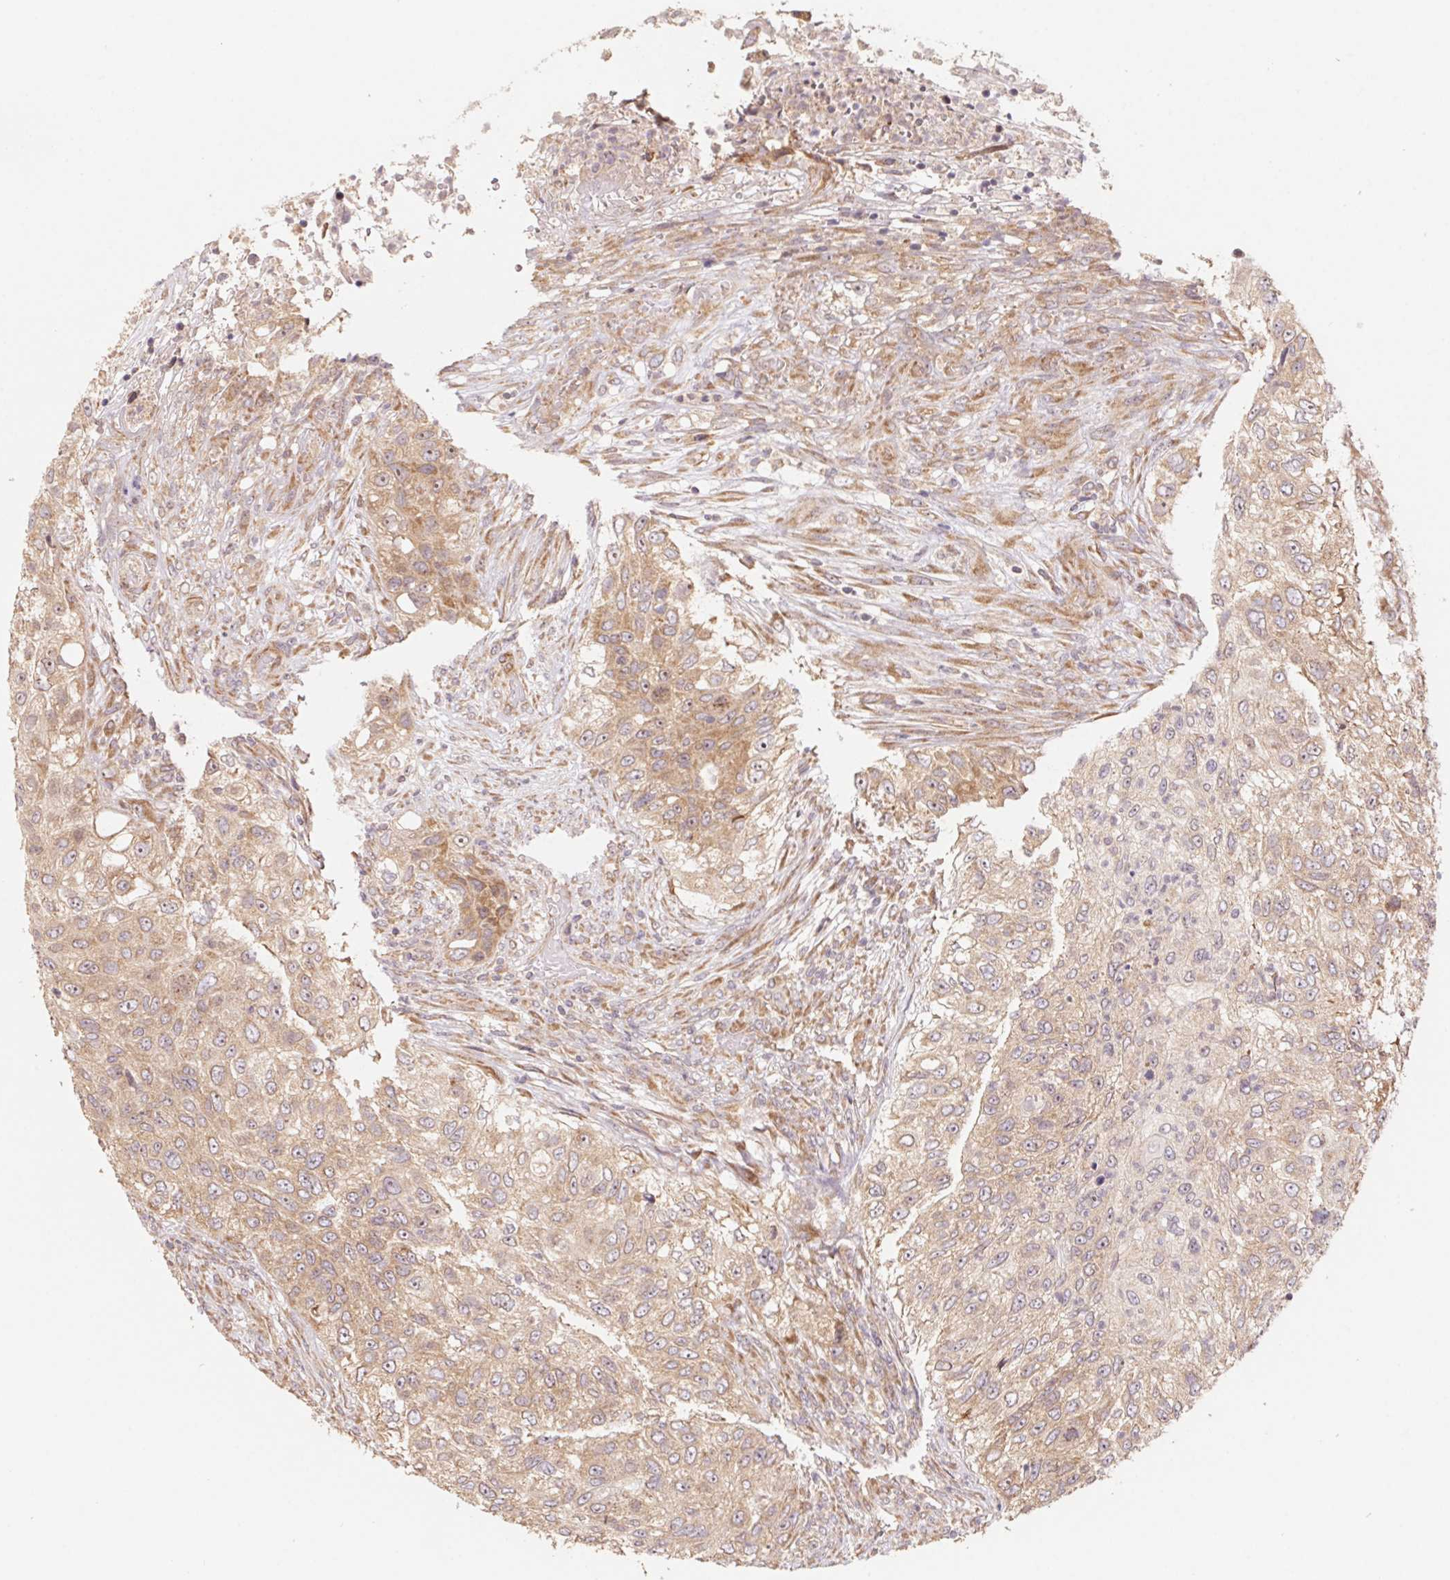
{"staining": {"intensity": "moderate", "quantity": "25%-75%", "location": "cytoplasmic/membranous"}, "tissue": "urothelial cancer", "cell_type": "Tumor cells", "image_type": "cancer", "snomed": [{"axis": "morphology", "description": "Urothelial carcinoma, High grade"}, {"axis": "topography", "description": "Urinary bladder"}], "caption": "Urothelial carcinoma (high-grade) stained for a protein shows moderate cytoplasmic/membranous positivity in tumor cells.", "gene": "RPL27A", "patient": {"sex": "female", "age": 60}}